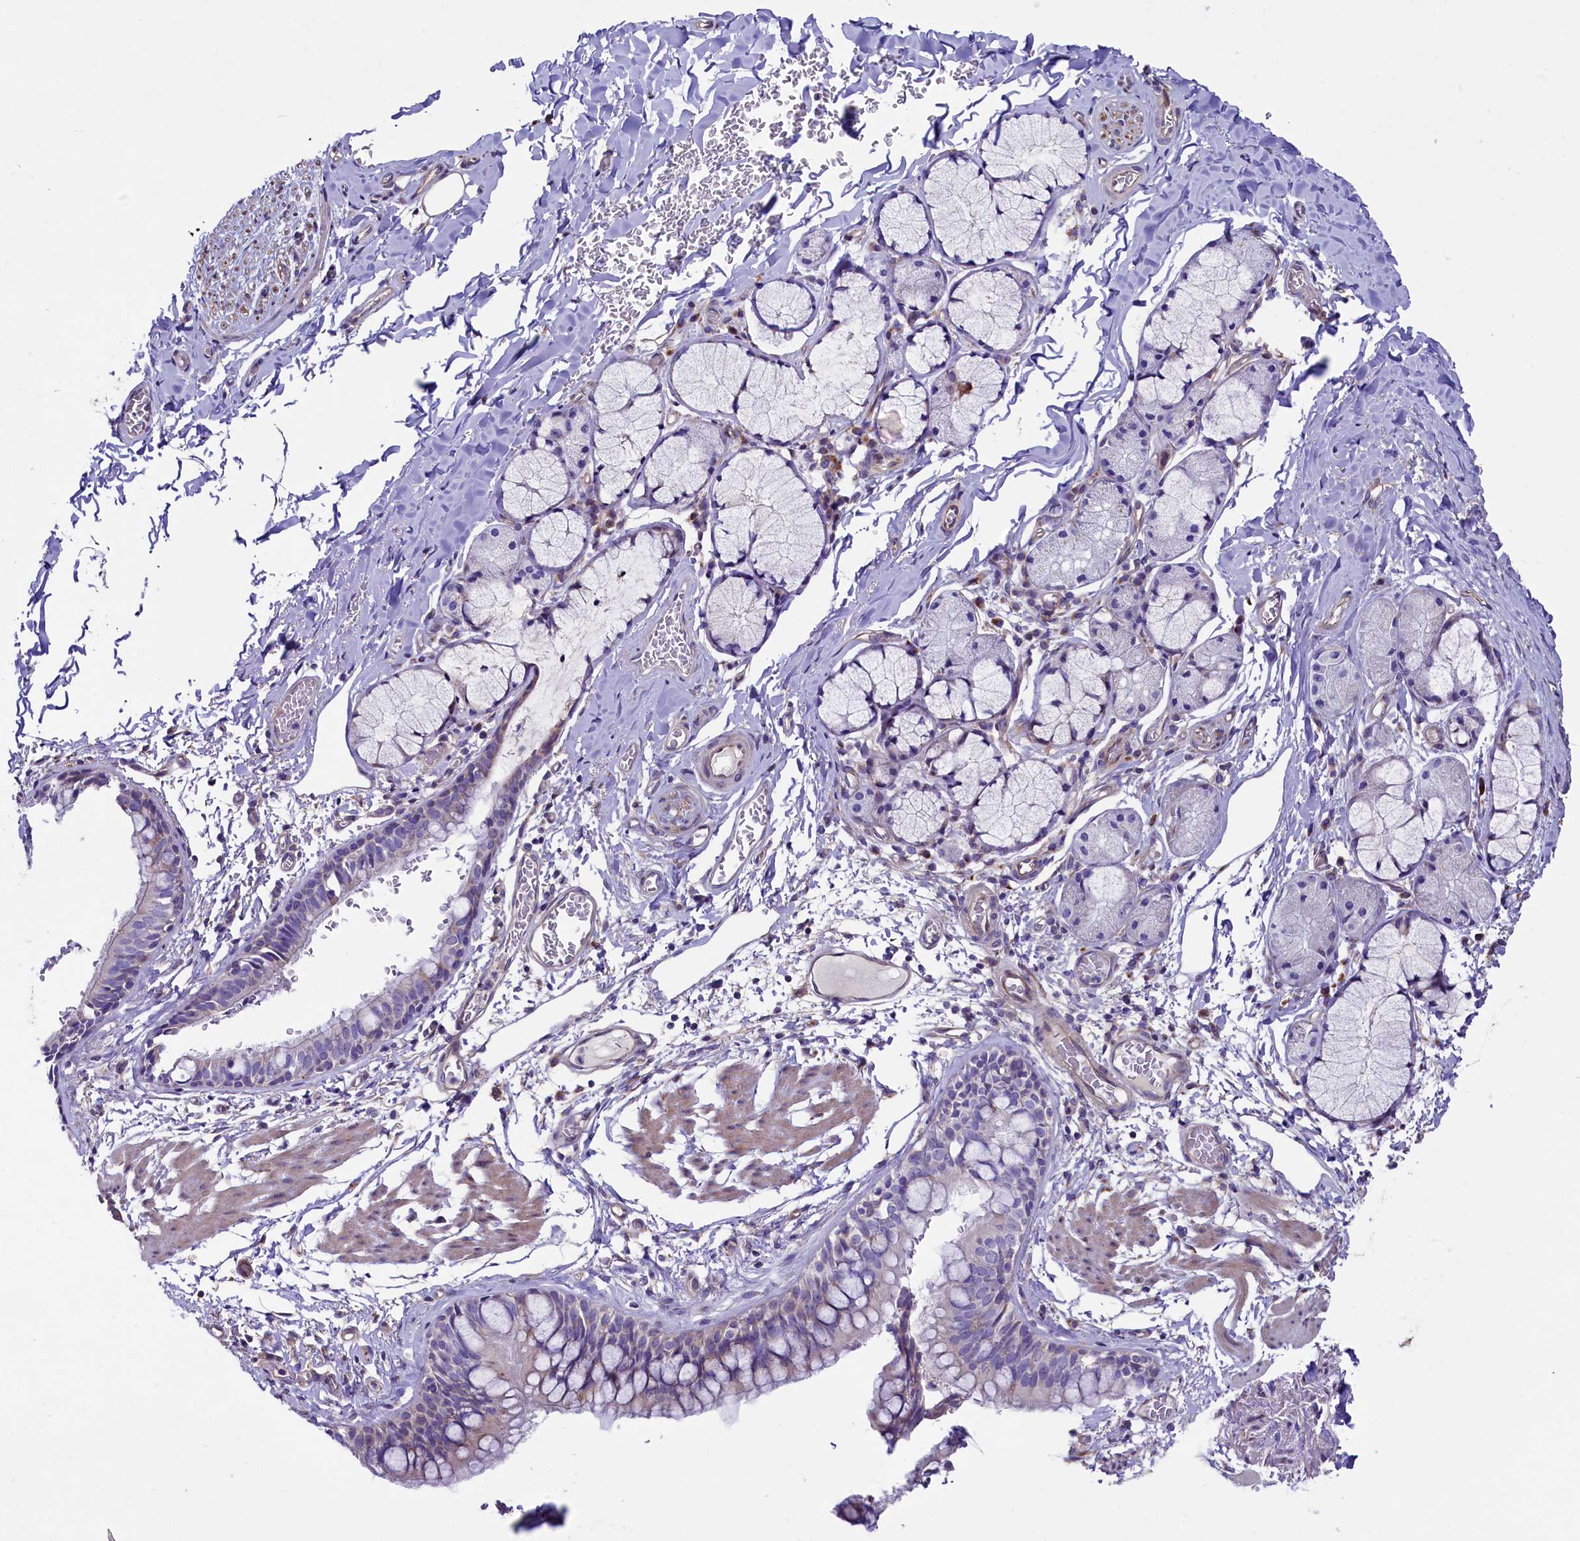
{"staining": {"intensity": "weak", "quantity": "<25%", "location": "cytoplasmic/membranous"}, "tissue": "bronchus", "cell_type": "Respiratory epithelial cells", "image_type": "normal", "snomed": [{"axis": "morphology", "description": "Normal tissue, NOS"}, {"axis": "topography", "description": "Cartilage tissue"}, {"axis": "topography", "description": "Bronchus"}], "caption": "Bronchus stained for a protein using IHC displays no positivity respiratory epithelial cells.", "gene": "GPR108", "patient": {"sex": "female", "age": 36}}